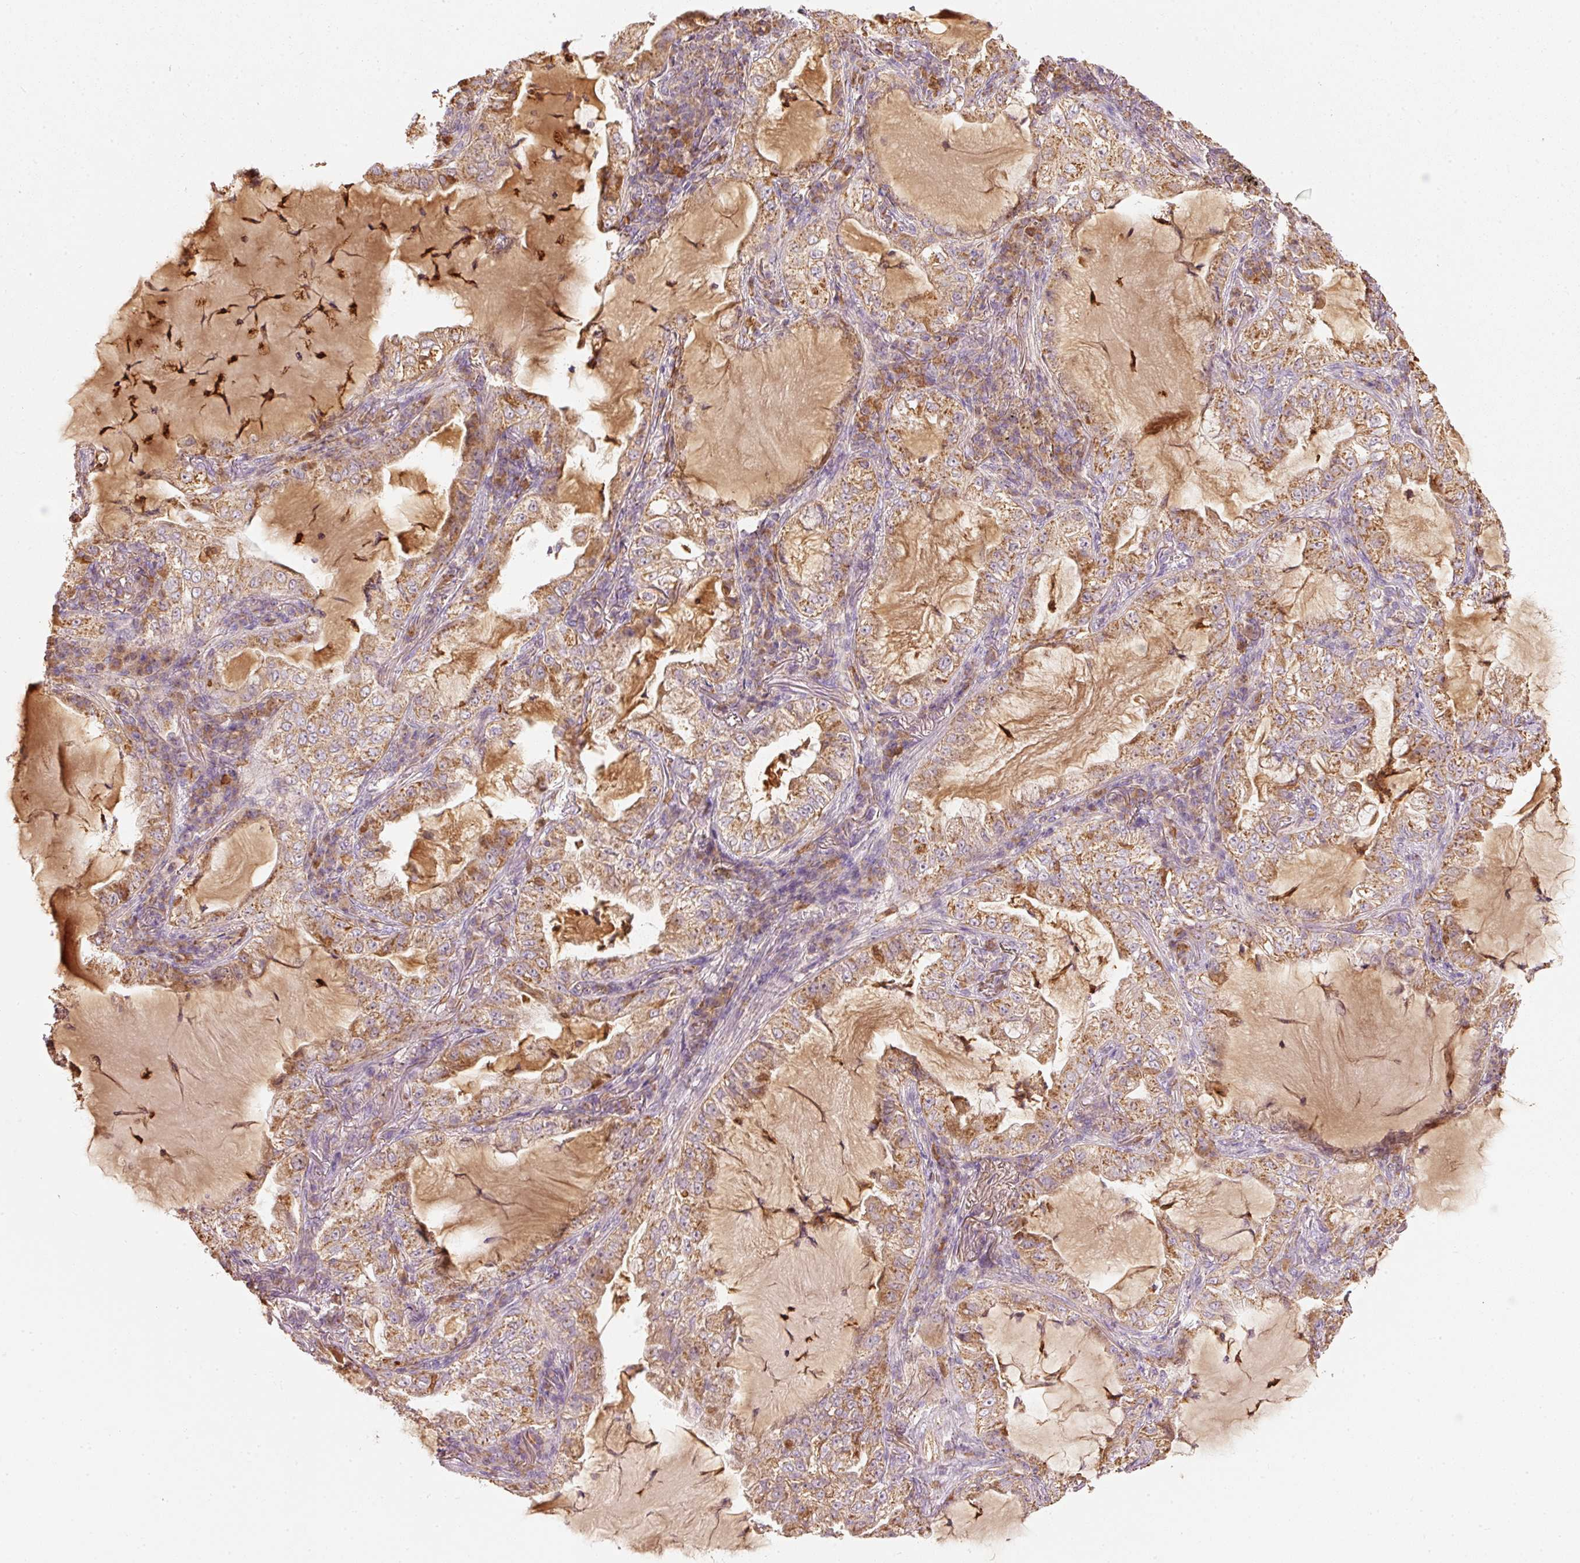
{"staining": {"intensity": "moderate", "quantity": ">75%", "location": "cytoplasmic/membranous"}, "tissue": "lung cancer", "cell_type": "Tumor cells", "image_type": "cancer", "snomed": [{"axis": "morphology", "description": "Adenocarcinoma, NOS"}, {"axis": "topography", "description": "Lung"}], "caption": "A brown stain labels moderate cytoplasmic/membranous staining of a protein in human adenocarcinoma (lung) tumor cells.", "gene": "PSENEN", "patient": {"sex": "female", "age": 73}}